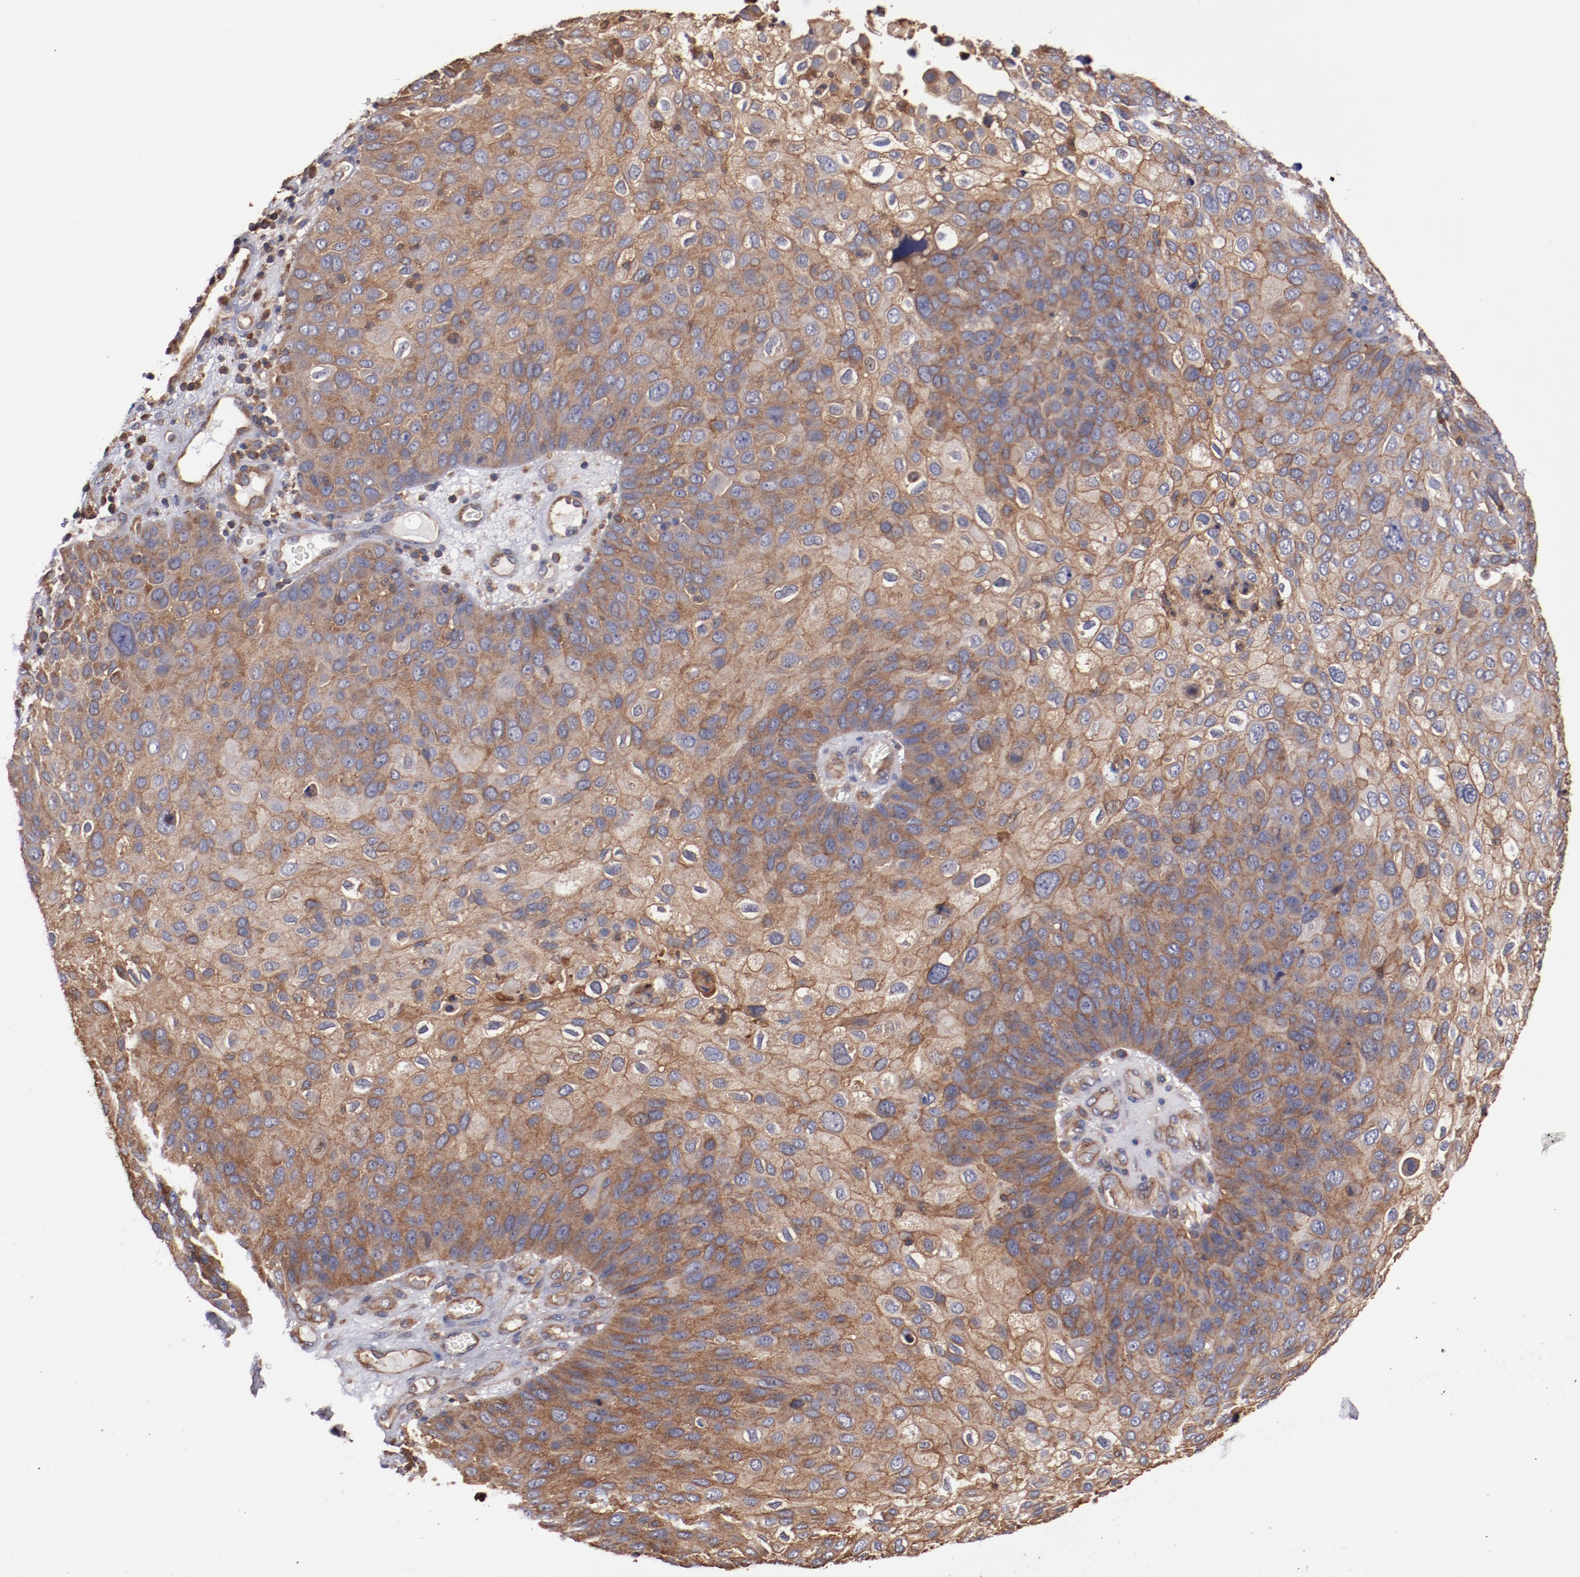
{"staining": {"intensity": "strong", "quantity": ">75%", "location": "cytoplasmic/membranous"}, "tissue": "skin cancer", "cell_type": "Tumor cells", "image_type": "cancer", "snomed": [{"axis": "morphology", "description": "Squamous cell carcinoma, NOS"}, {"axis": "topography", "description": "Skin"}], "caption": "The photomicrograph shows a brown stain indicating the presence of a protein in the cytoplasmic/membranous of tumor cells in skin squamous cell carcinoma.", "gene": "TMOD3", "patient": {"sex": "male", "age": 87}}